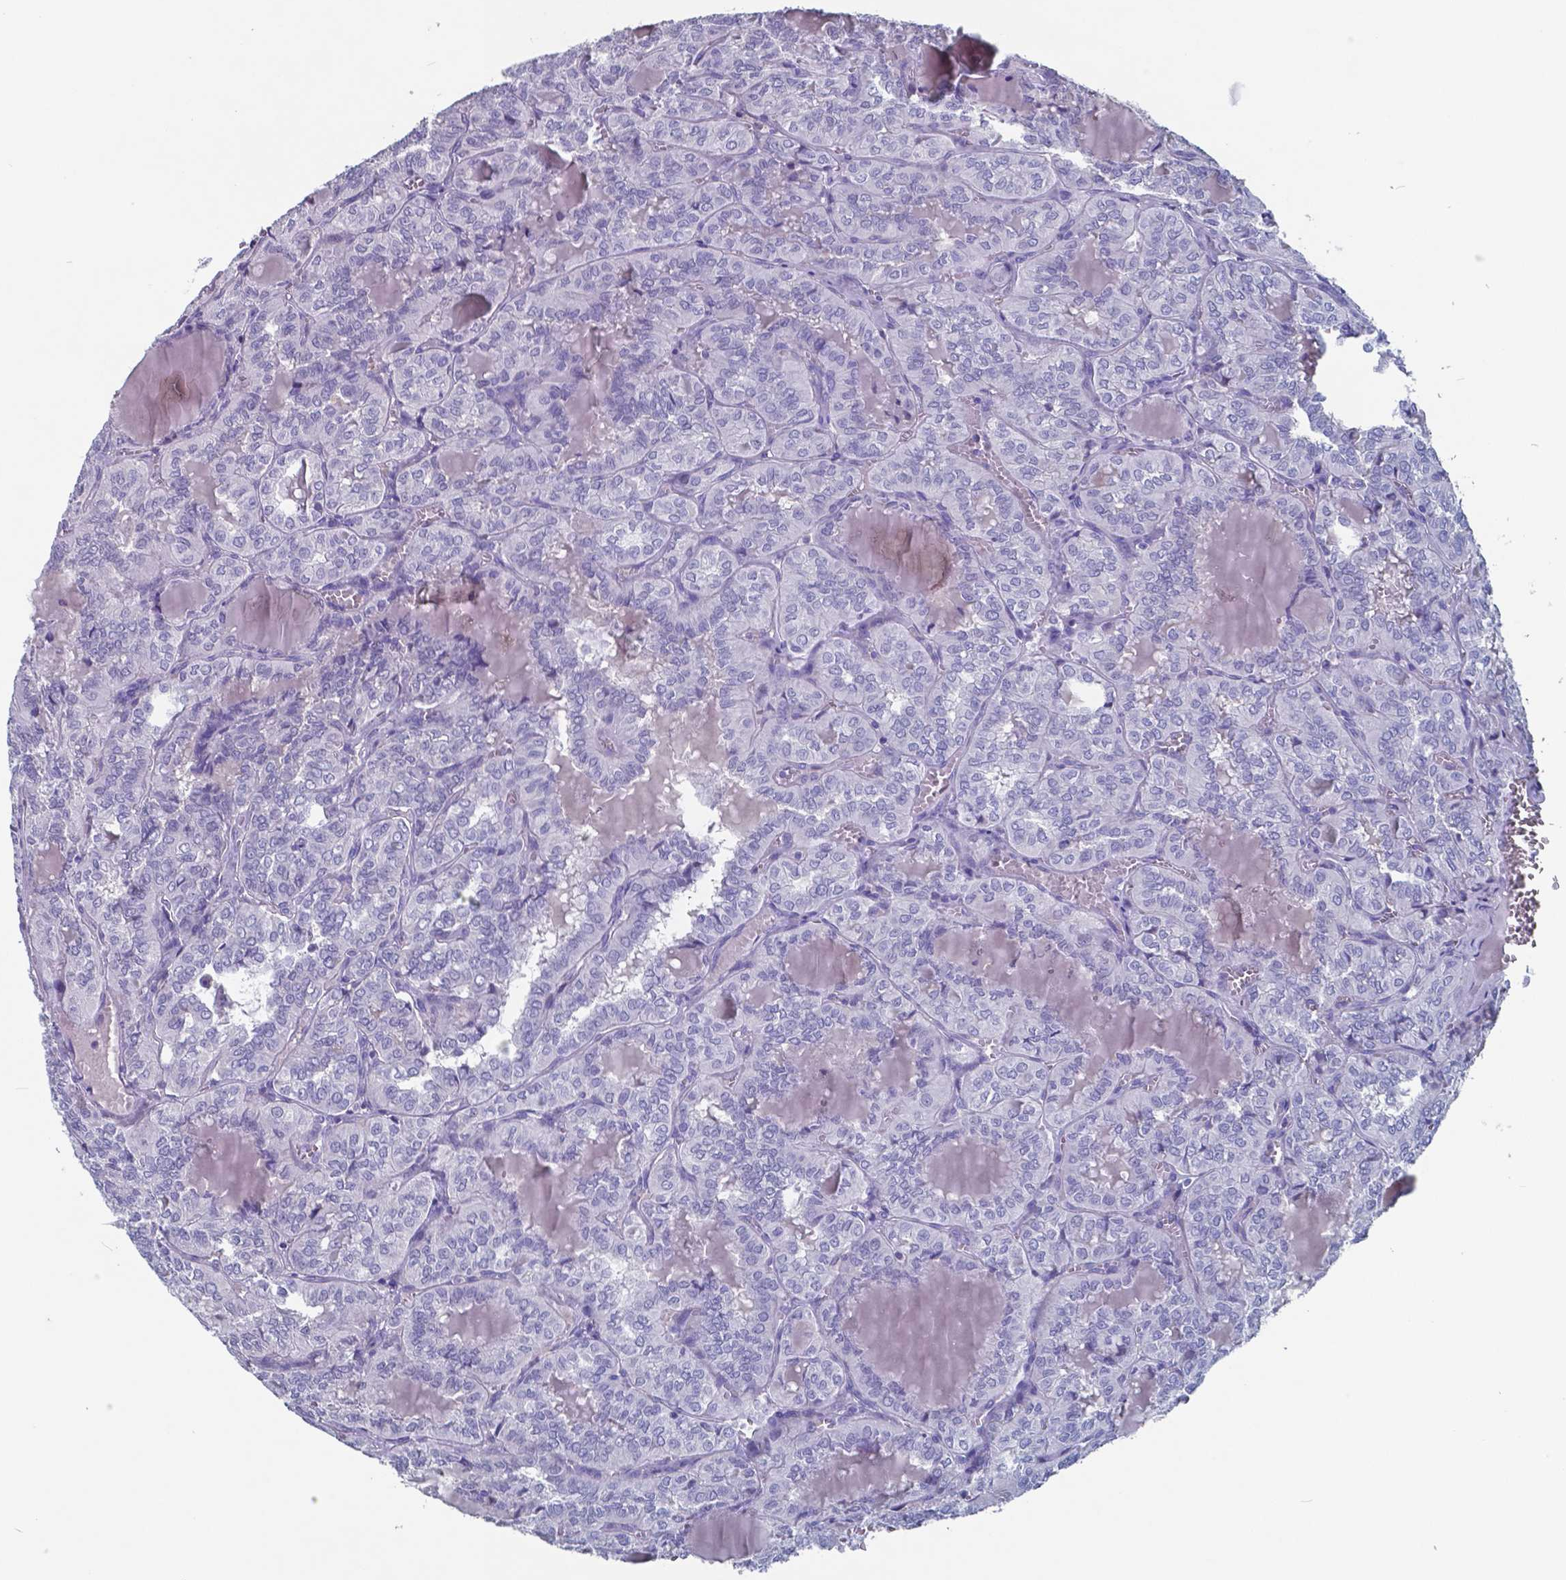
{"staining": {"intensity": "negative", "quantity": "none", "location": "none"}, "tissue": "thyroid cancer", "cell_type": "Tumor cells", "image_type": "cancer", "snomed": [{"axis": "morphology", "description": "Papillary adenocarcinoma, NOS"}, {"axis": "topography", "description": "Thyroid gland"}], "caption": "Immunohistochemistry histopathology image of neoplastic tissue: thyroid papillary adenocarcinoma stained with DAB (3,3'-diaminobenzidine) shows no significant protein positivity in tumor cells.", "gene": "TTR", "patient": {"sex": "female", "age": 41}}